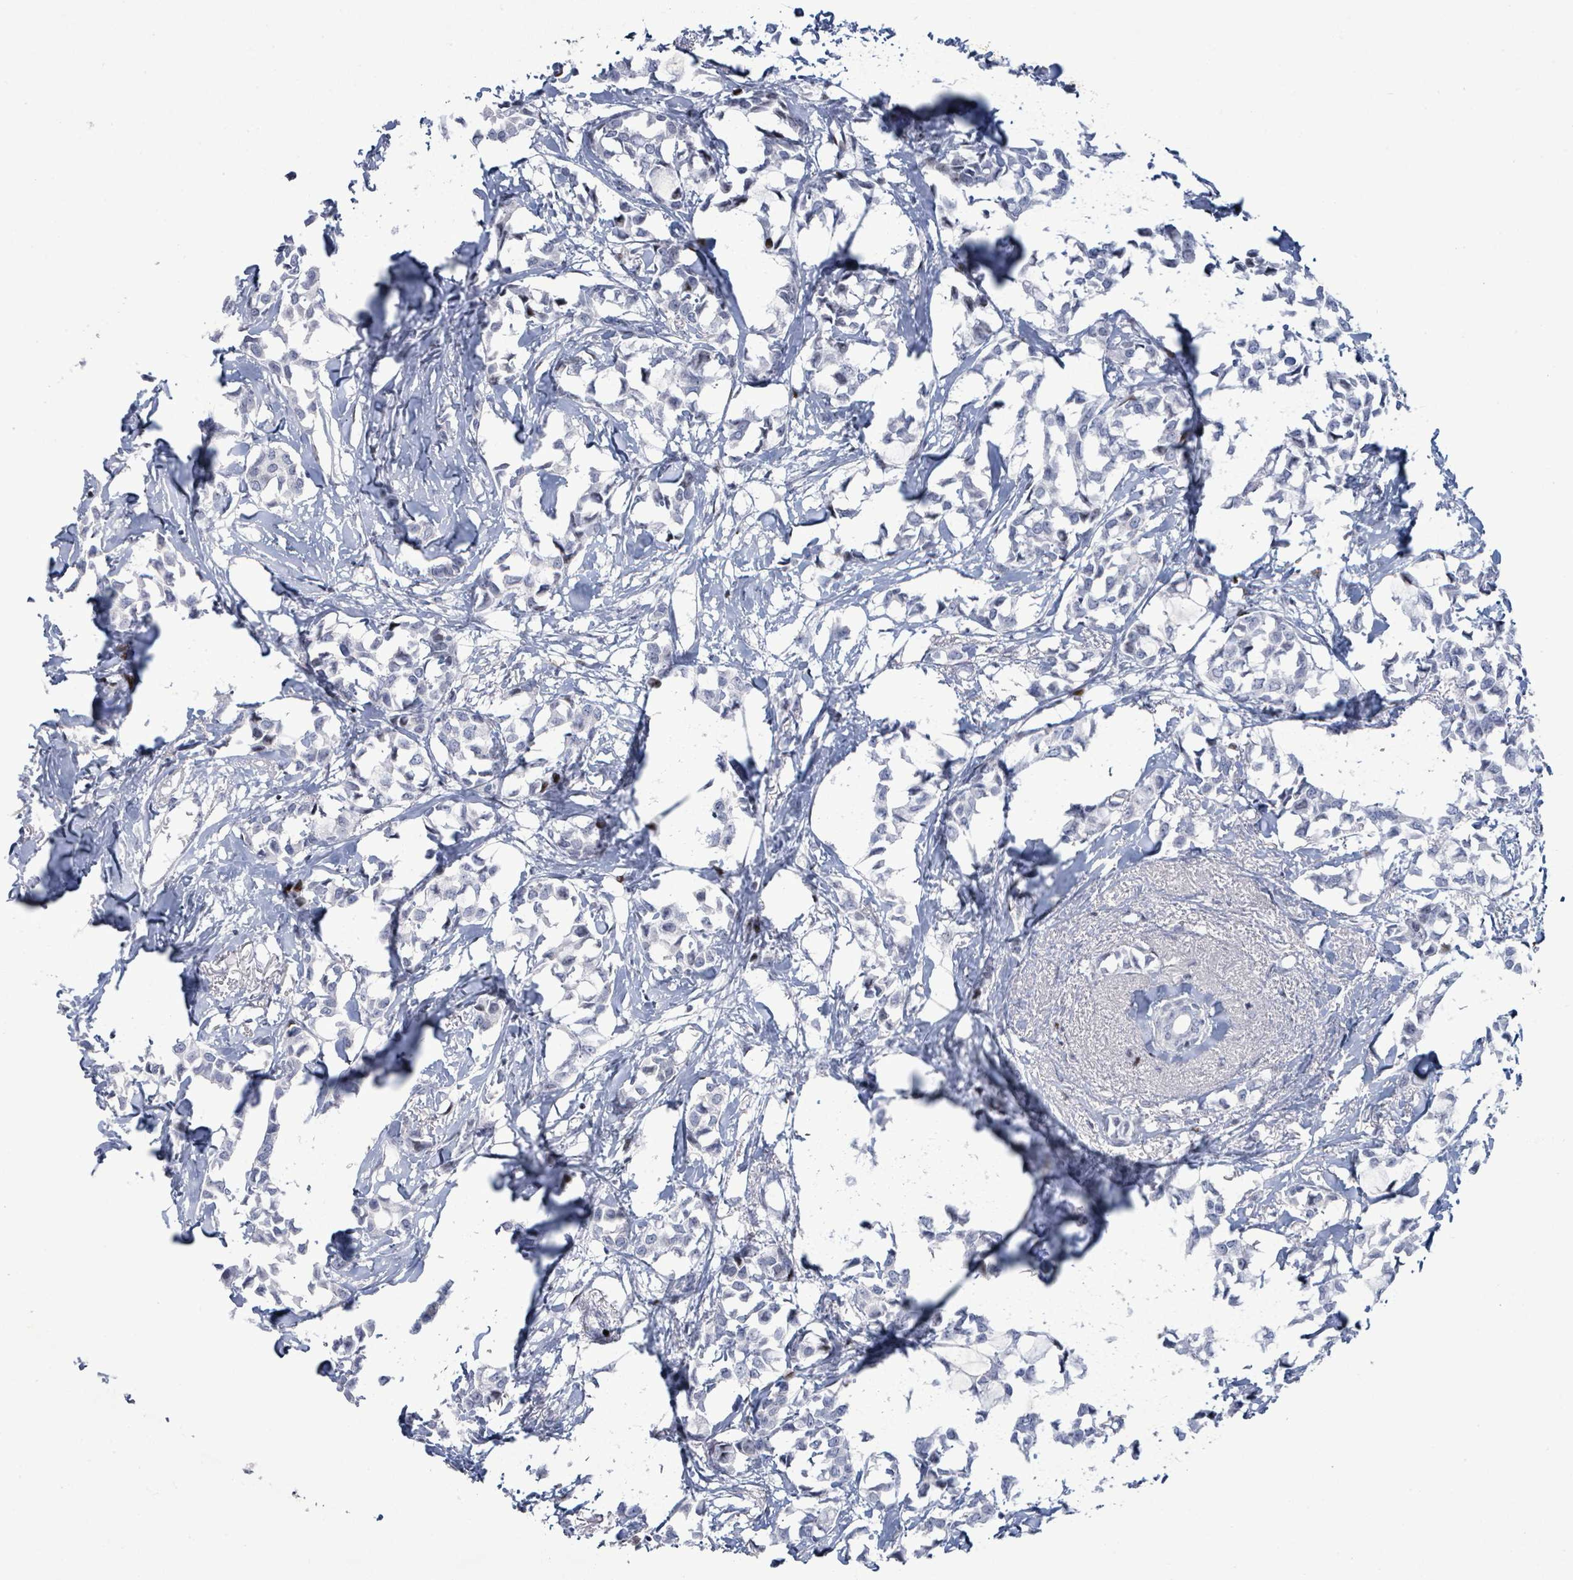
{"staining": {"intensity": "negative", "quantity": "none", "location": "none"}, "tissue": "breast cancer", "cell_type": "Tumor cells", "image_type": "cancer", "snomed": [{"axis": "morphology", "description": "Duct carcinoma"}, {"axis": "topography", "description": "Breast"}], "caption": "The micrograph exhibits no staining of tumor cells in breast cancer.", "gene": "MALL", "patient": {"sex": "female", "age": 73}}